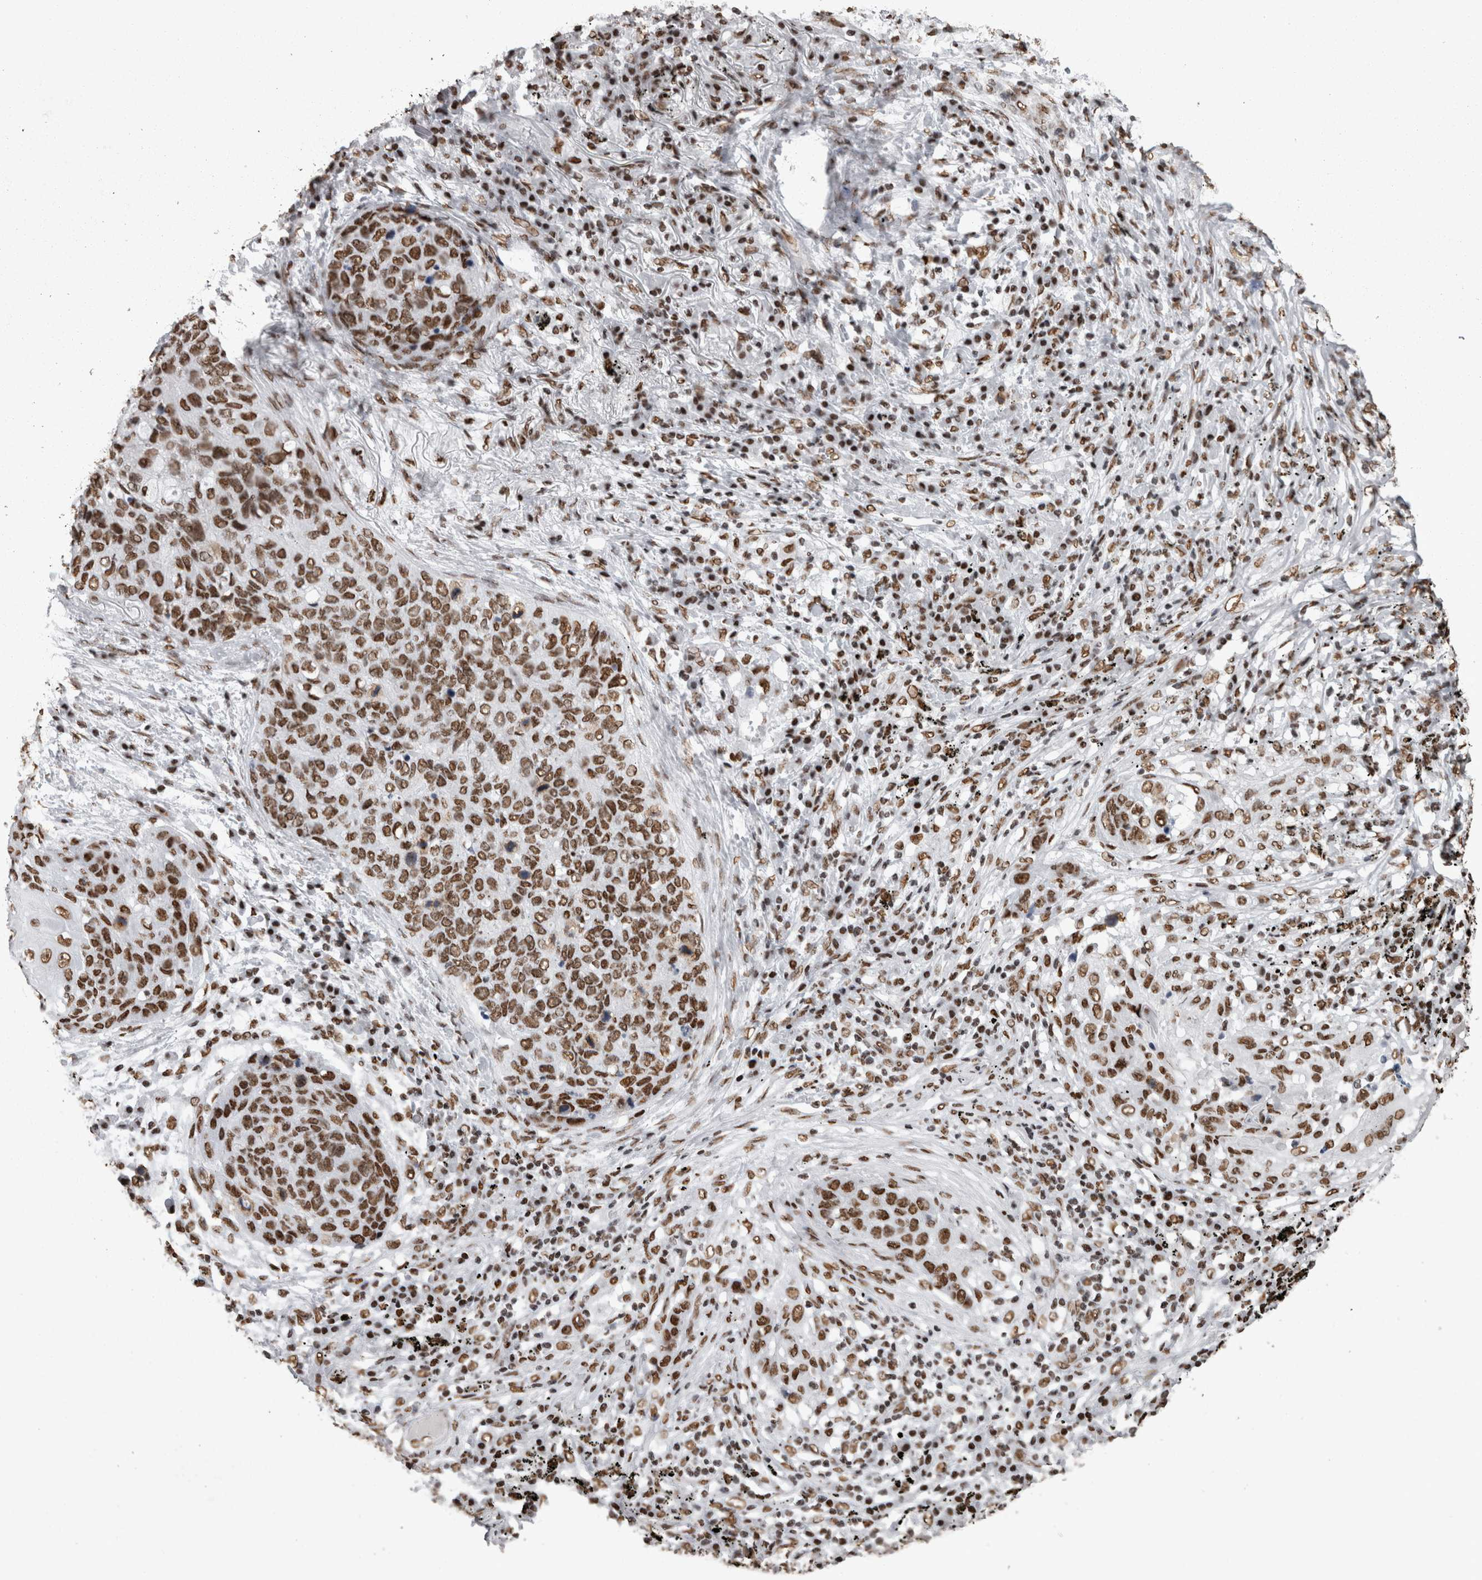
{"staining": {"intensity": "moderate", "quantity": ">75%", "location": "nuclear"}, "tissue": "lung cancer", "cell_type": "Tumor cells", "image_type": "cancer", "snomed": [{"axis": "morphology", "description": "Squamous cell carcinoma, NOS"}, {"axis": "topography", "description": "Lung"}], "caption": "Immunohistochemical staining of lung cancer displays medium levels of moderate nuclear positivity in approximately >75% of tumor cells.", "gene": "HNRNPM", "patient": {"sex": "female", "age": 63}}